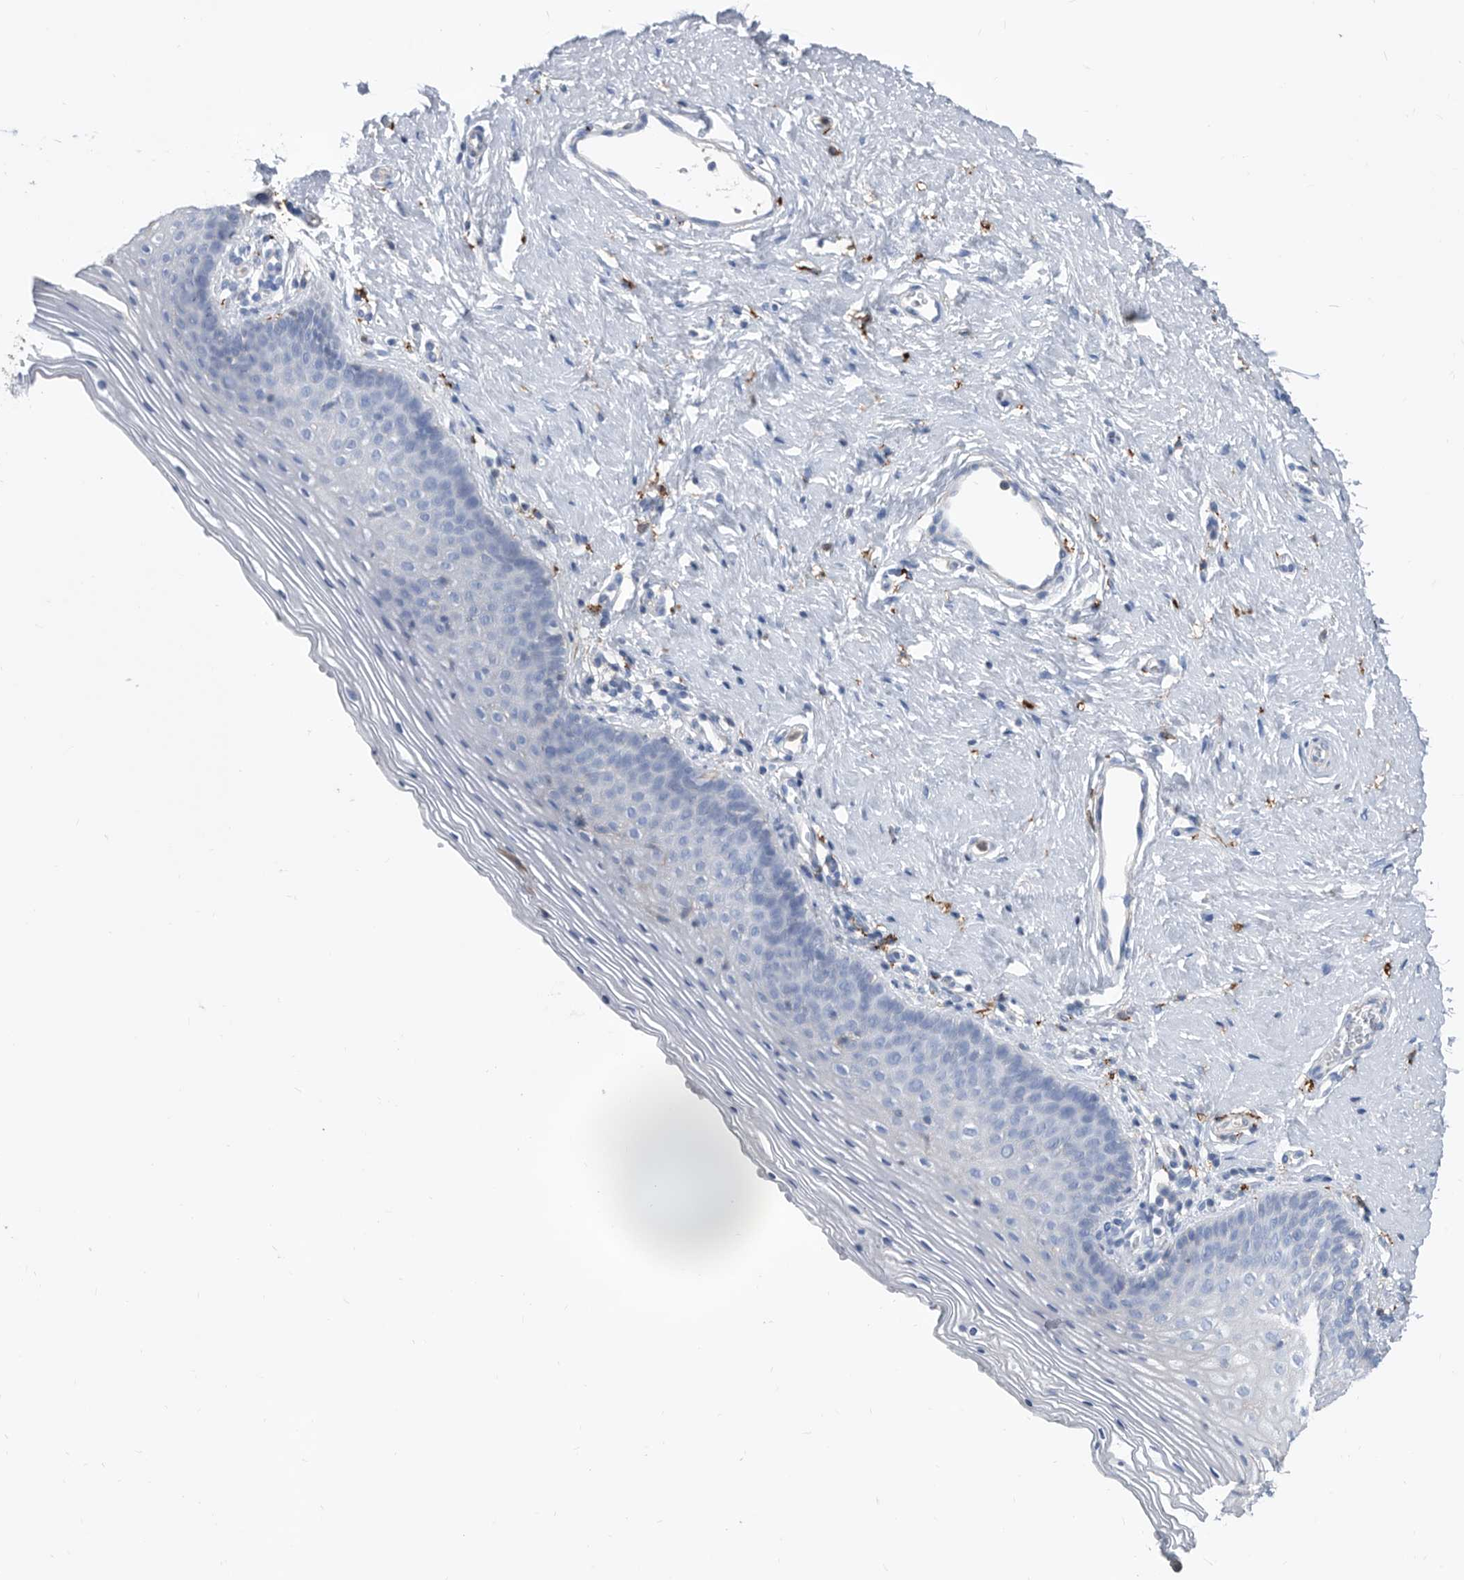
{"staining": {"intensity": "negative", "quantity": "none", "location": "none"}, "tissue": "vagina", "cell_type": "Squamous epithelial cells", "image_type": "normal", "snomed": [{"axis": "morphology", "description": "Normal tissue, NOS"}, {"axis": "topography", "description": "Vagina"}], "caption": "Vagina was stained to show a protein in brown. There is no significant positivity in squamous epithelial cells. (Immunohistochemistry (ihc), brightfield microscopy, high magnification).", "gene": "MS4A4A", "patient": {"sex": "female", "age": 32}}